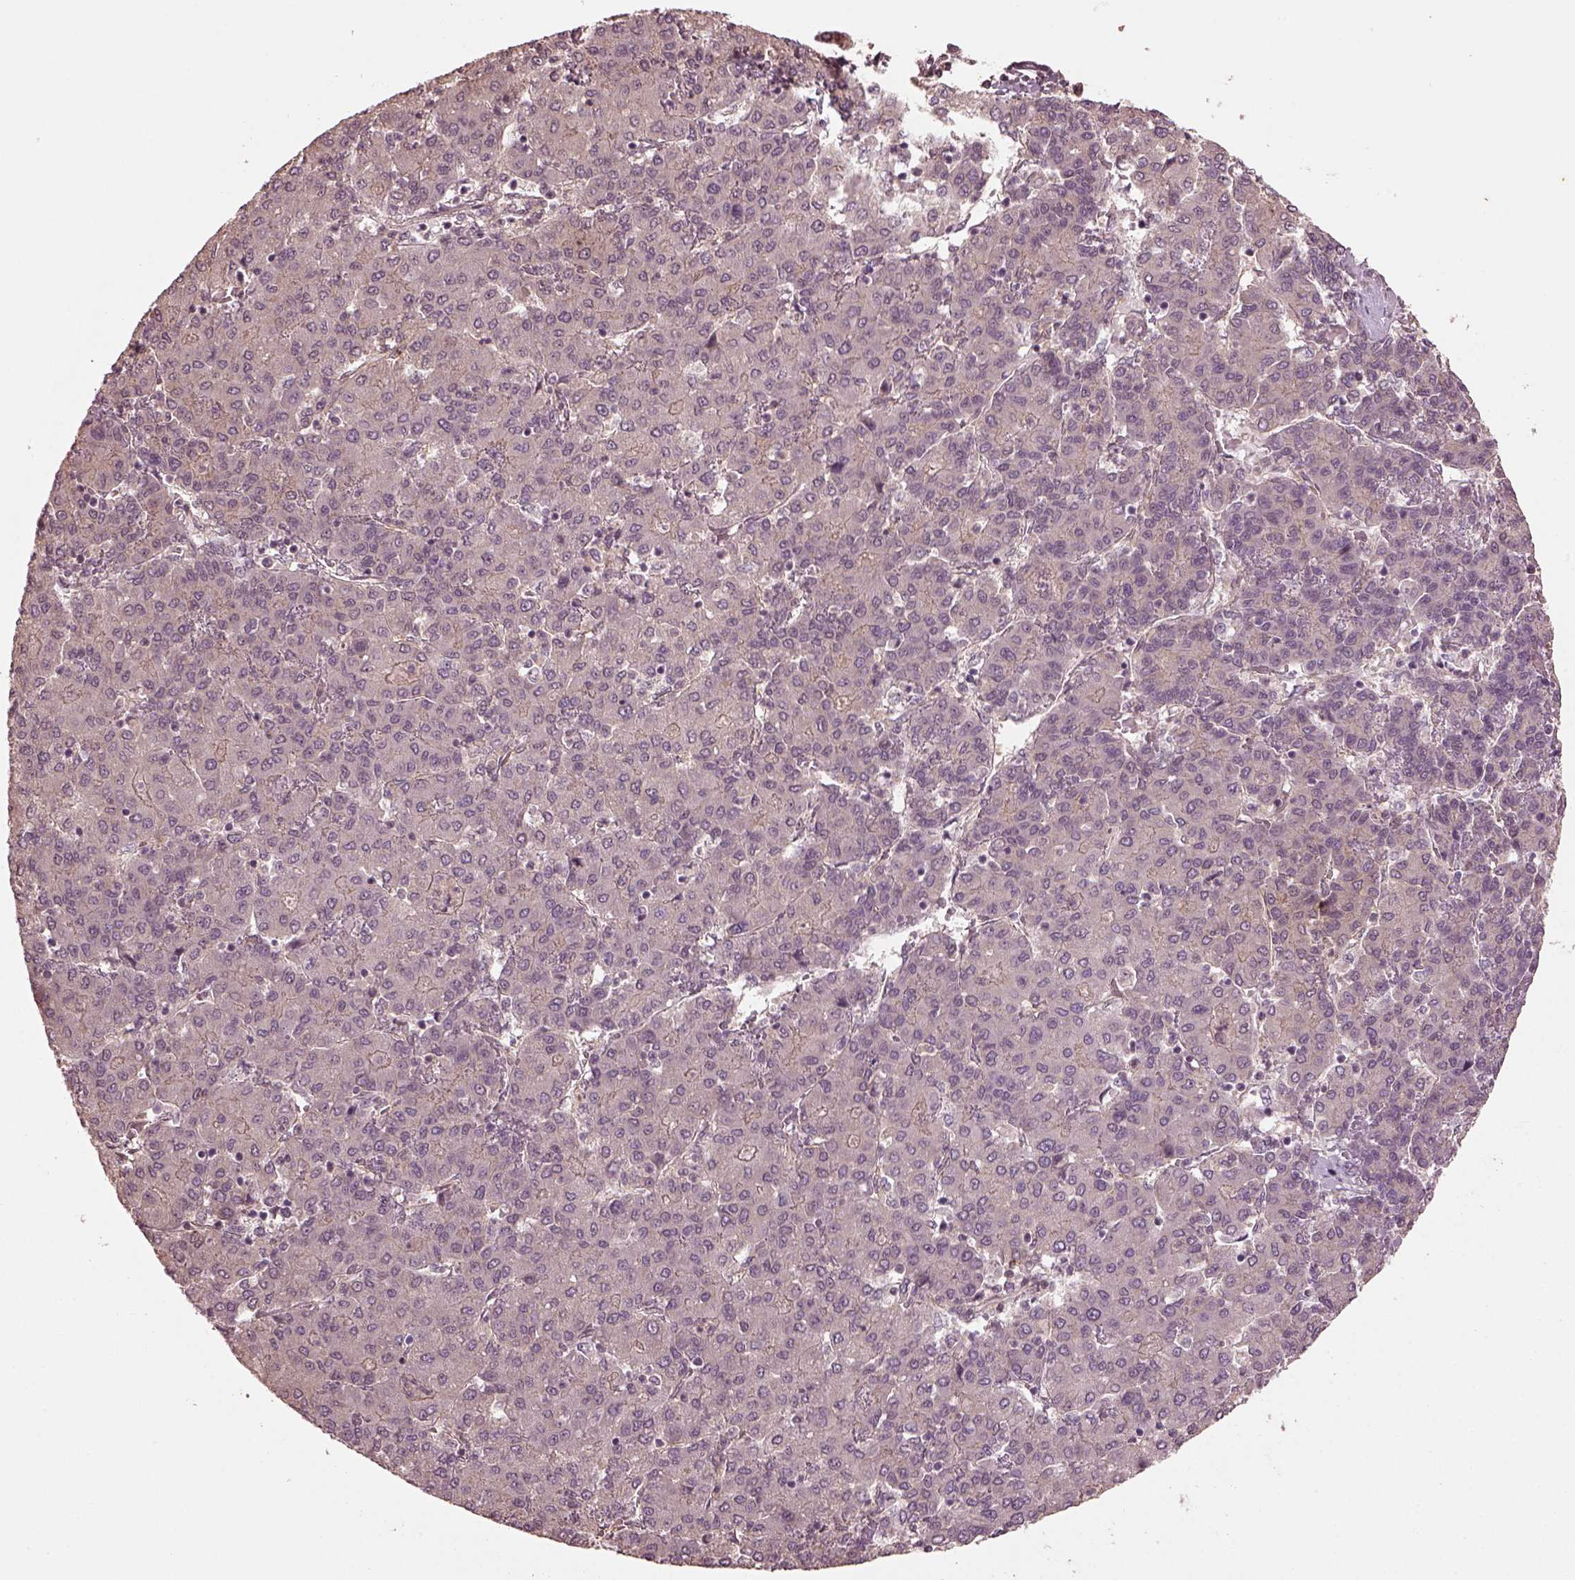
{"staining": {"intensity": "negative", "quantity": "none", "location": "none"}, "tissue": "liver cancer", "cell_type": "Tumor cells", "image_type": "cancer", "snomed": [{"axis": "morphology", "description": "Carcinoma, Hepatocellular, NOS"}, {"axis": "topography", "description": "Liver"}], "caption": "High power microscopy micrograph of an IHC histopathology image of liver hepatocellular carcinoma, revealing no significant staining in tumor cells.", "gene": "GNRH1", "patient": {"sex": "male", "age": 65}}